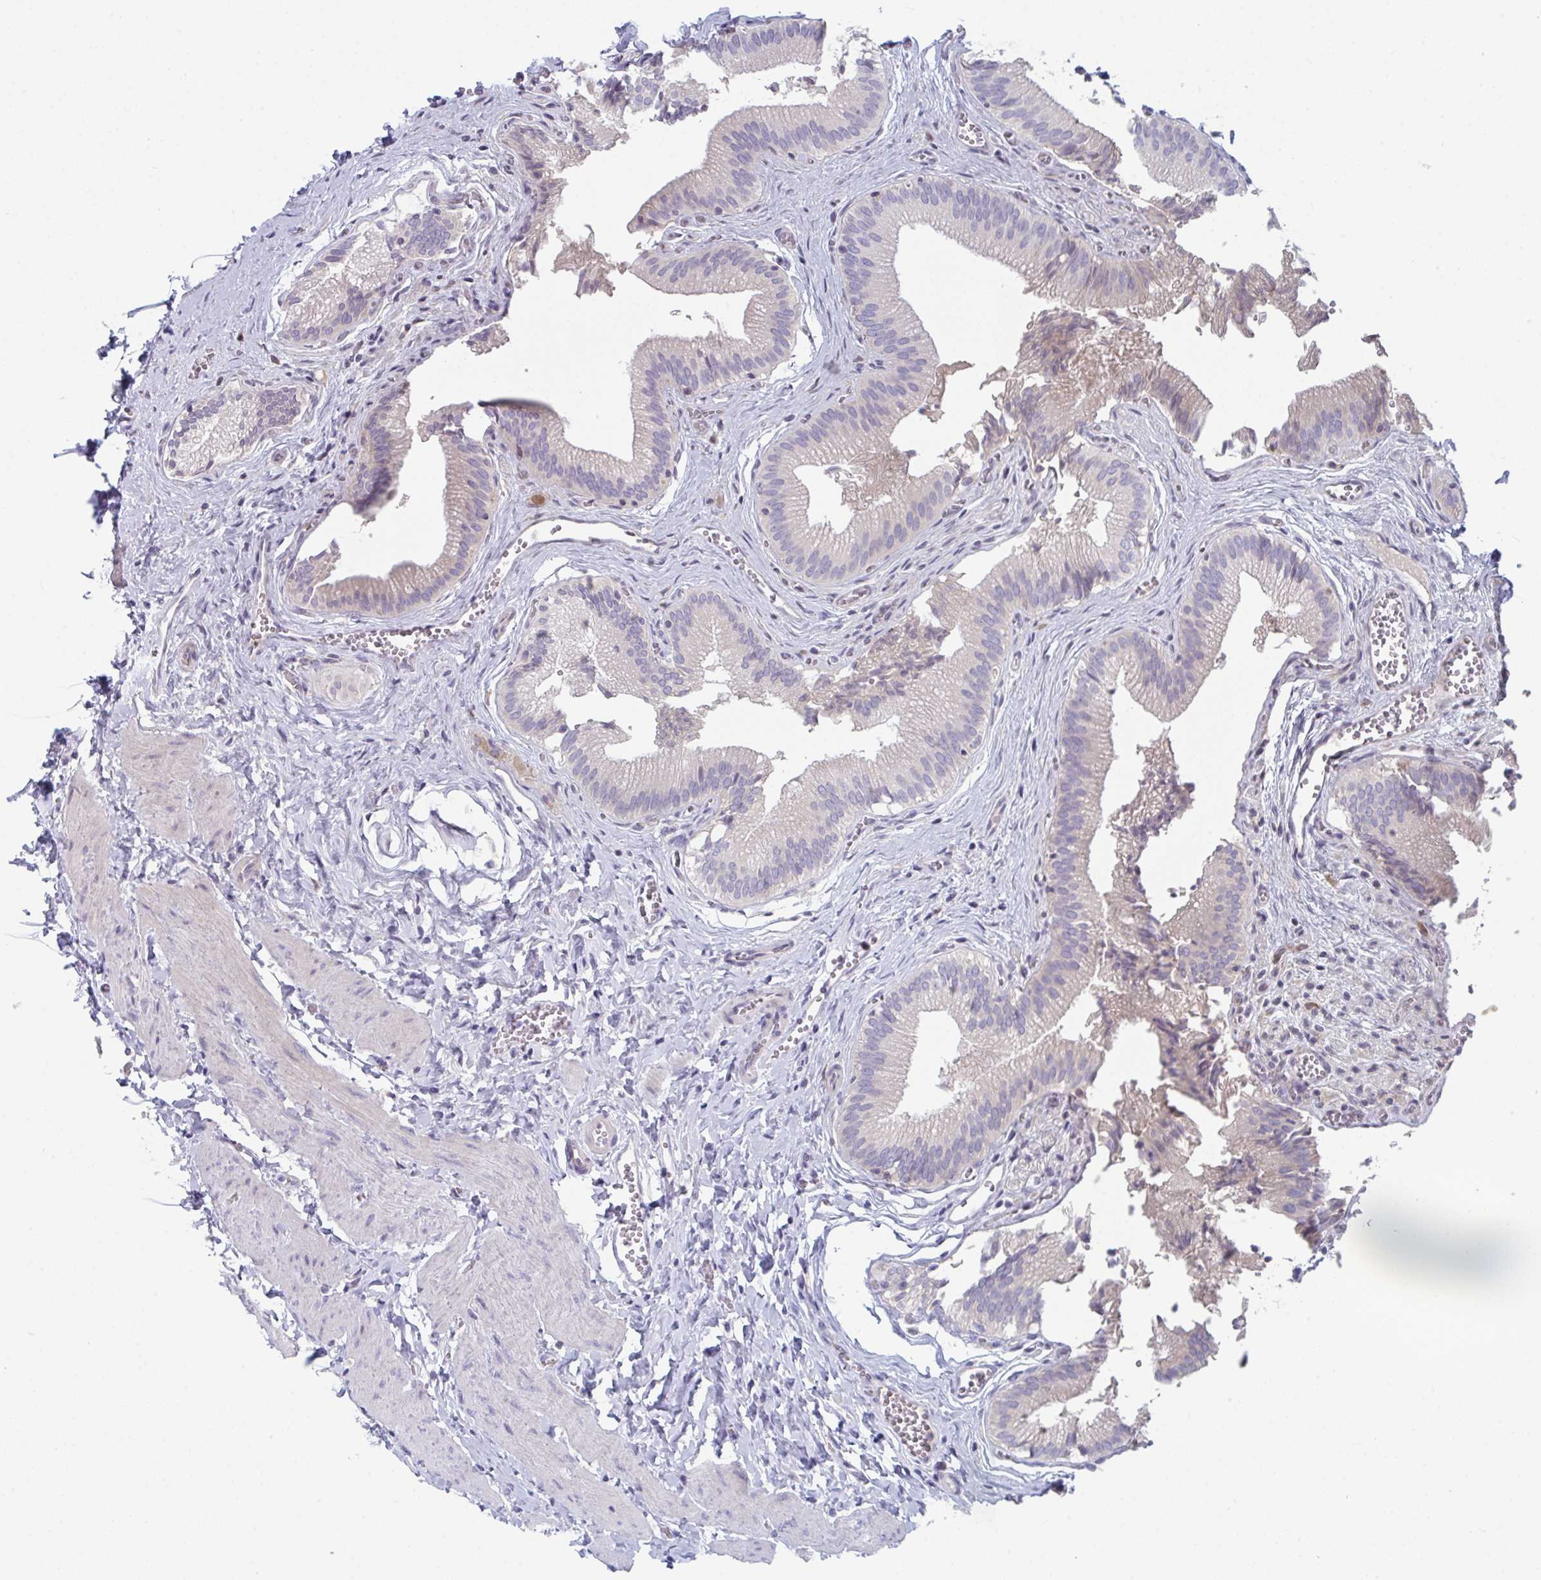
{"staining": {"intensity": "negative", "quantity": "none", "location": "none"}, "tissue": "gallbladder", "cell_type": "Glandular cells", "image_type": "normal", "snomed": [{"axis": "morphology", "description": "Normal tissue, NOS"}, {"axis": "topography", "description": "Gallbladder"}], "caption": "High magnification brightfield microscopy of normal gallbladder stained with DAB (brown) and counterstained with hematoxylin (blue): glandular cells show no significant positivity. (Immunohistochemistry, brightfield microscopy, high magnification).", "gene": "PTPRD", "patient": {"sex": "male", "age": 17}}